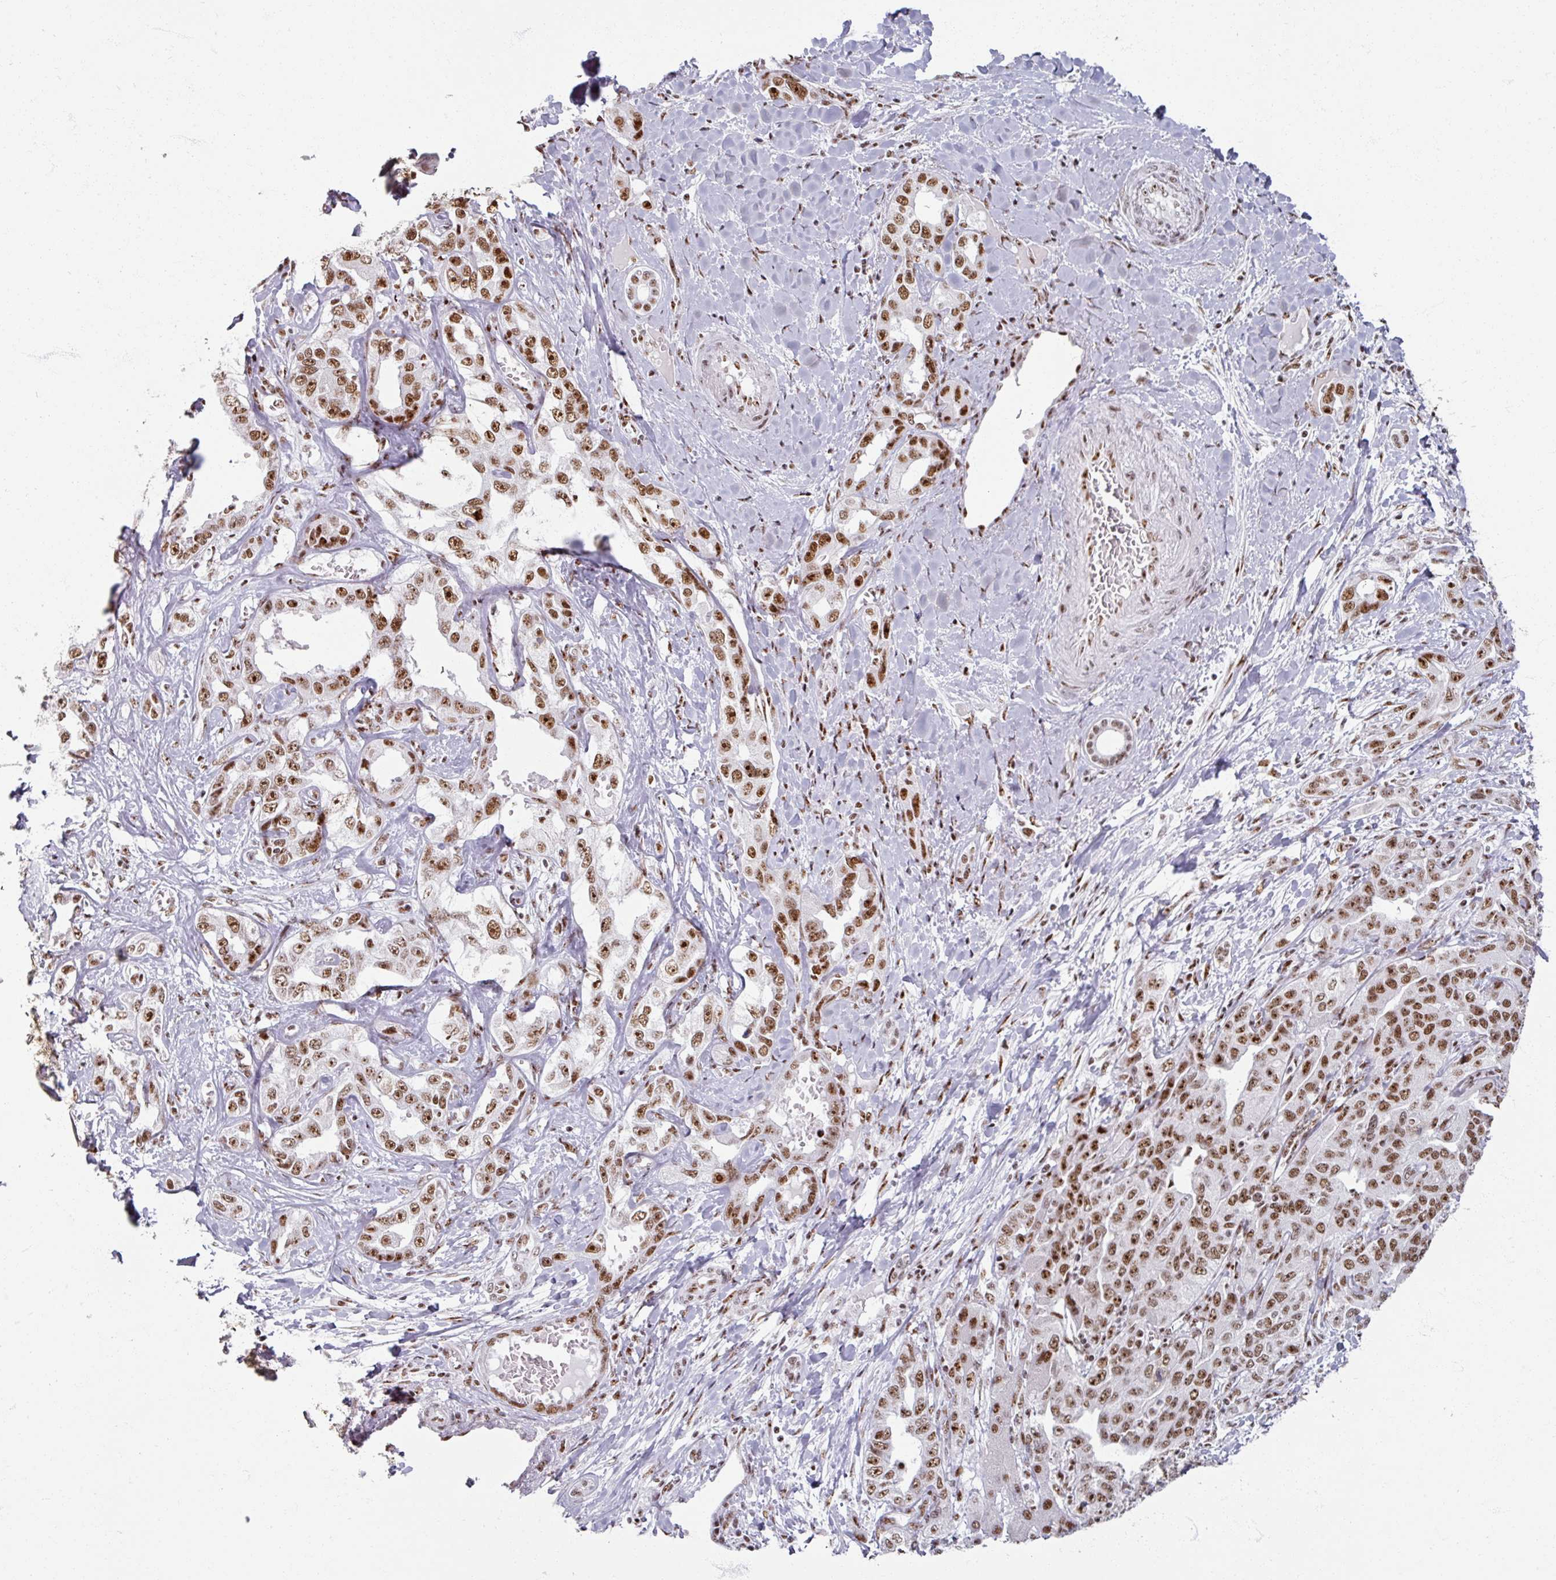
{"staining": {"intensity": "strong", "quantity": ">75%", "location": "nuclear"}, "tissue": "liver cancer", "cell_type": "Tumor cells", "image_type": "cancer", "snomed": [{"axis": "morphology", "description": "Cholangiocarcinoma"}, {"axis": "topography", "description": "Liver"}], "caption": "DAB immunohistochemical staining of human cholangiocarcinoma (liver) exhibits strong nuclear protein positivity in approximately >75% of tumor cells. Ihc stains the protein in brown and the nuclei are stained blue.", "gene": "ADAR", "patient": {"sex": "male", "age": 59}}